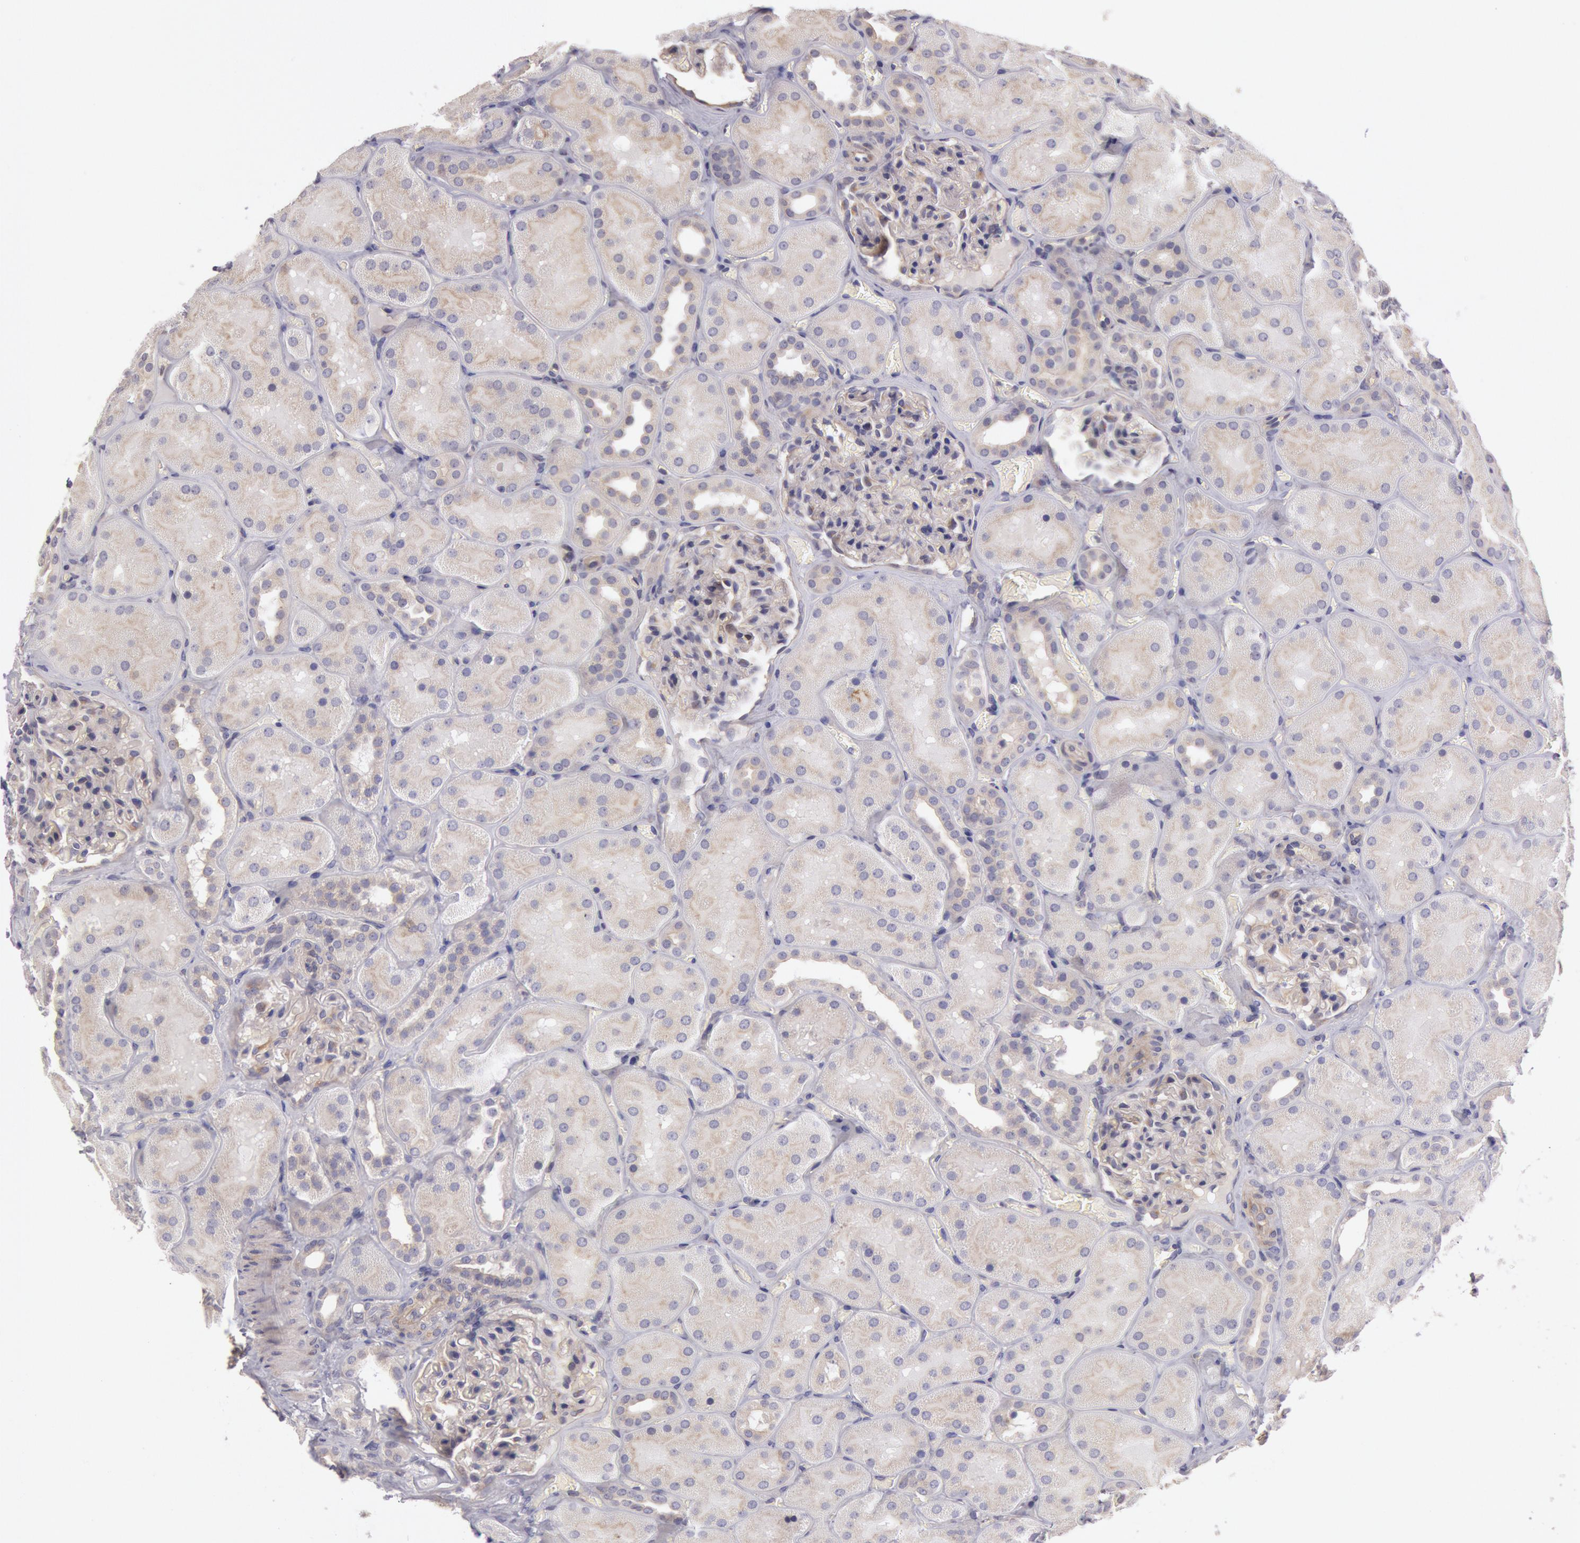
{"staining": {"intensity": "negative", "quantity": "none", "location": "none"}, "tissue": "kidney", "cell_type": "Cells in glomeruli", "image_type": "normal", "snomed": [{"axis": "morphology", "description": "Normal tissue, NOS"}, {"axis": "topography", "description": "Kidney"}], "caption": "A photomicrograph of kidney stained for a protein demonstrates no brown staining in cells in glomeruli. (IHC, brightfield microscopy, high magnification).", "gene": "AMOTL1", "patient": {"sex": "male", "age": 28}}